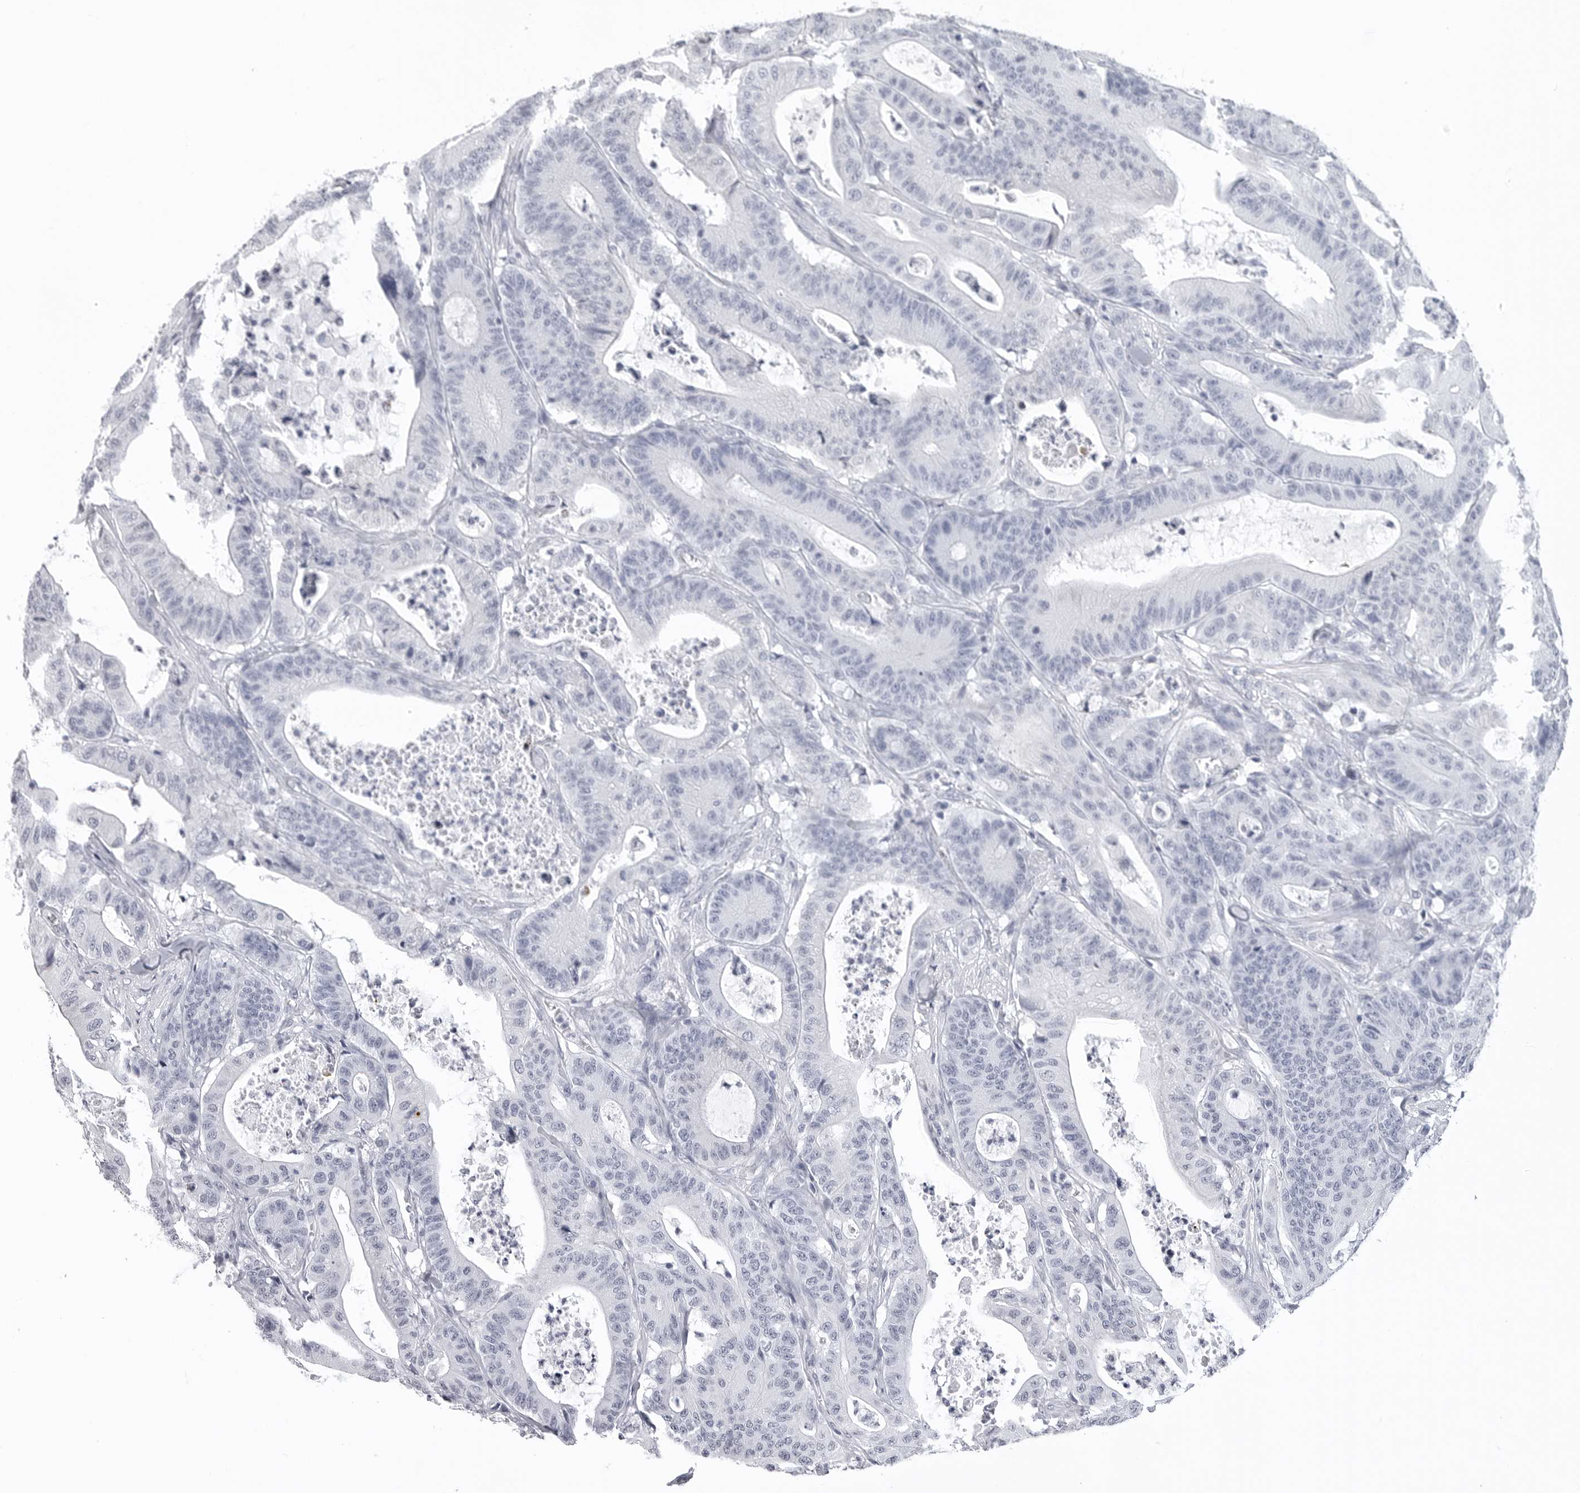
{"staining": {"intensity": "negative", "quantity": "none", "location": "none"}, "tissue": "colorectal cancer", "cell_type": "Tumor cells", "image_type": "cancer", "snomed": [{"axis": "morphology", "description": "Adenocarcinoma, NOS"}, {"axis": "topography", "description": "Colon"}], "caption": "Immunohistochemistry (IHC) histopathology image of colorectal cancer (adenocarcinoma) stained for a protein (brown), which reveals no expression in tumor cells. (DAB IHC with hematoxylin counter stain).", "gene": "LGALS4", "patient": {"sex": "female", "age": 84}}